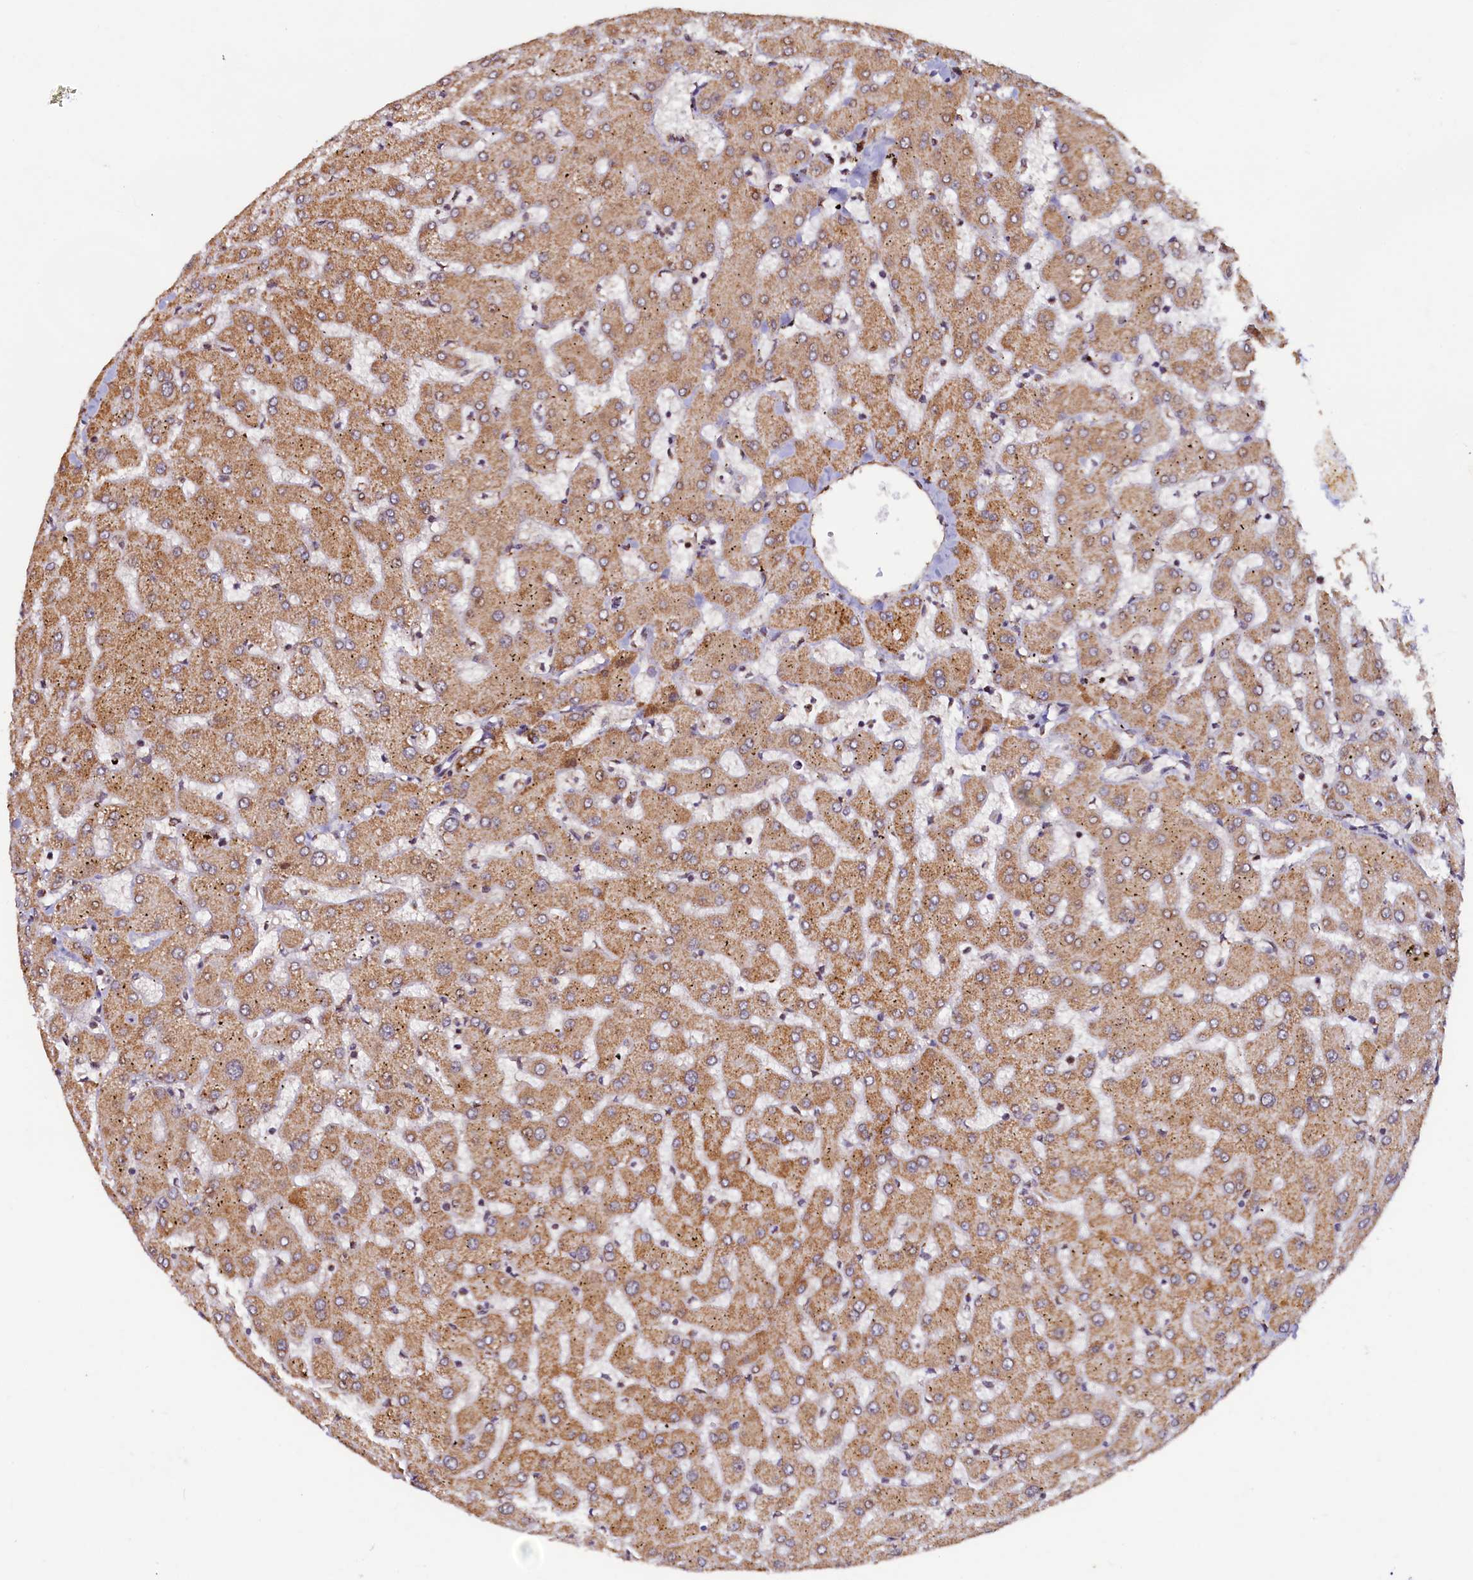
{"staining": {"intensity": "strong", "quantity": ">75%", "location": "cytoplasmic/membranous"}, "tissue": "liver", "cell_type": "Cholangiocytes", "image_type": "normal", "snomed": [{"axis": "morphology", "description": "Normal tissue, NOS"}, {"axis": "topography", "description": "Liver"}], "caption": "This is an image of immunohistochemistry staining of unremarkable liver, which shows strong expression in the cytoplasmic/membranous of cholangiocytes.", "gene": "NCKAP5L", "patient": {"sex": "female", "age": 63}}